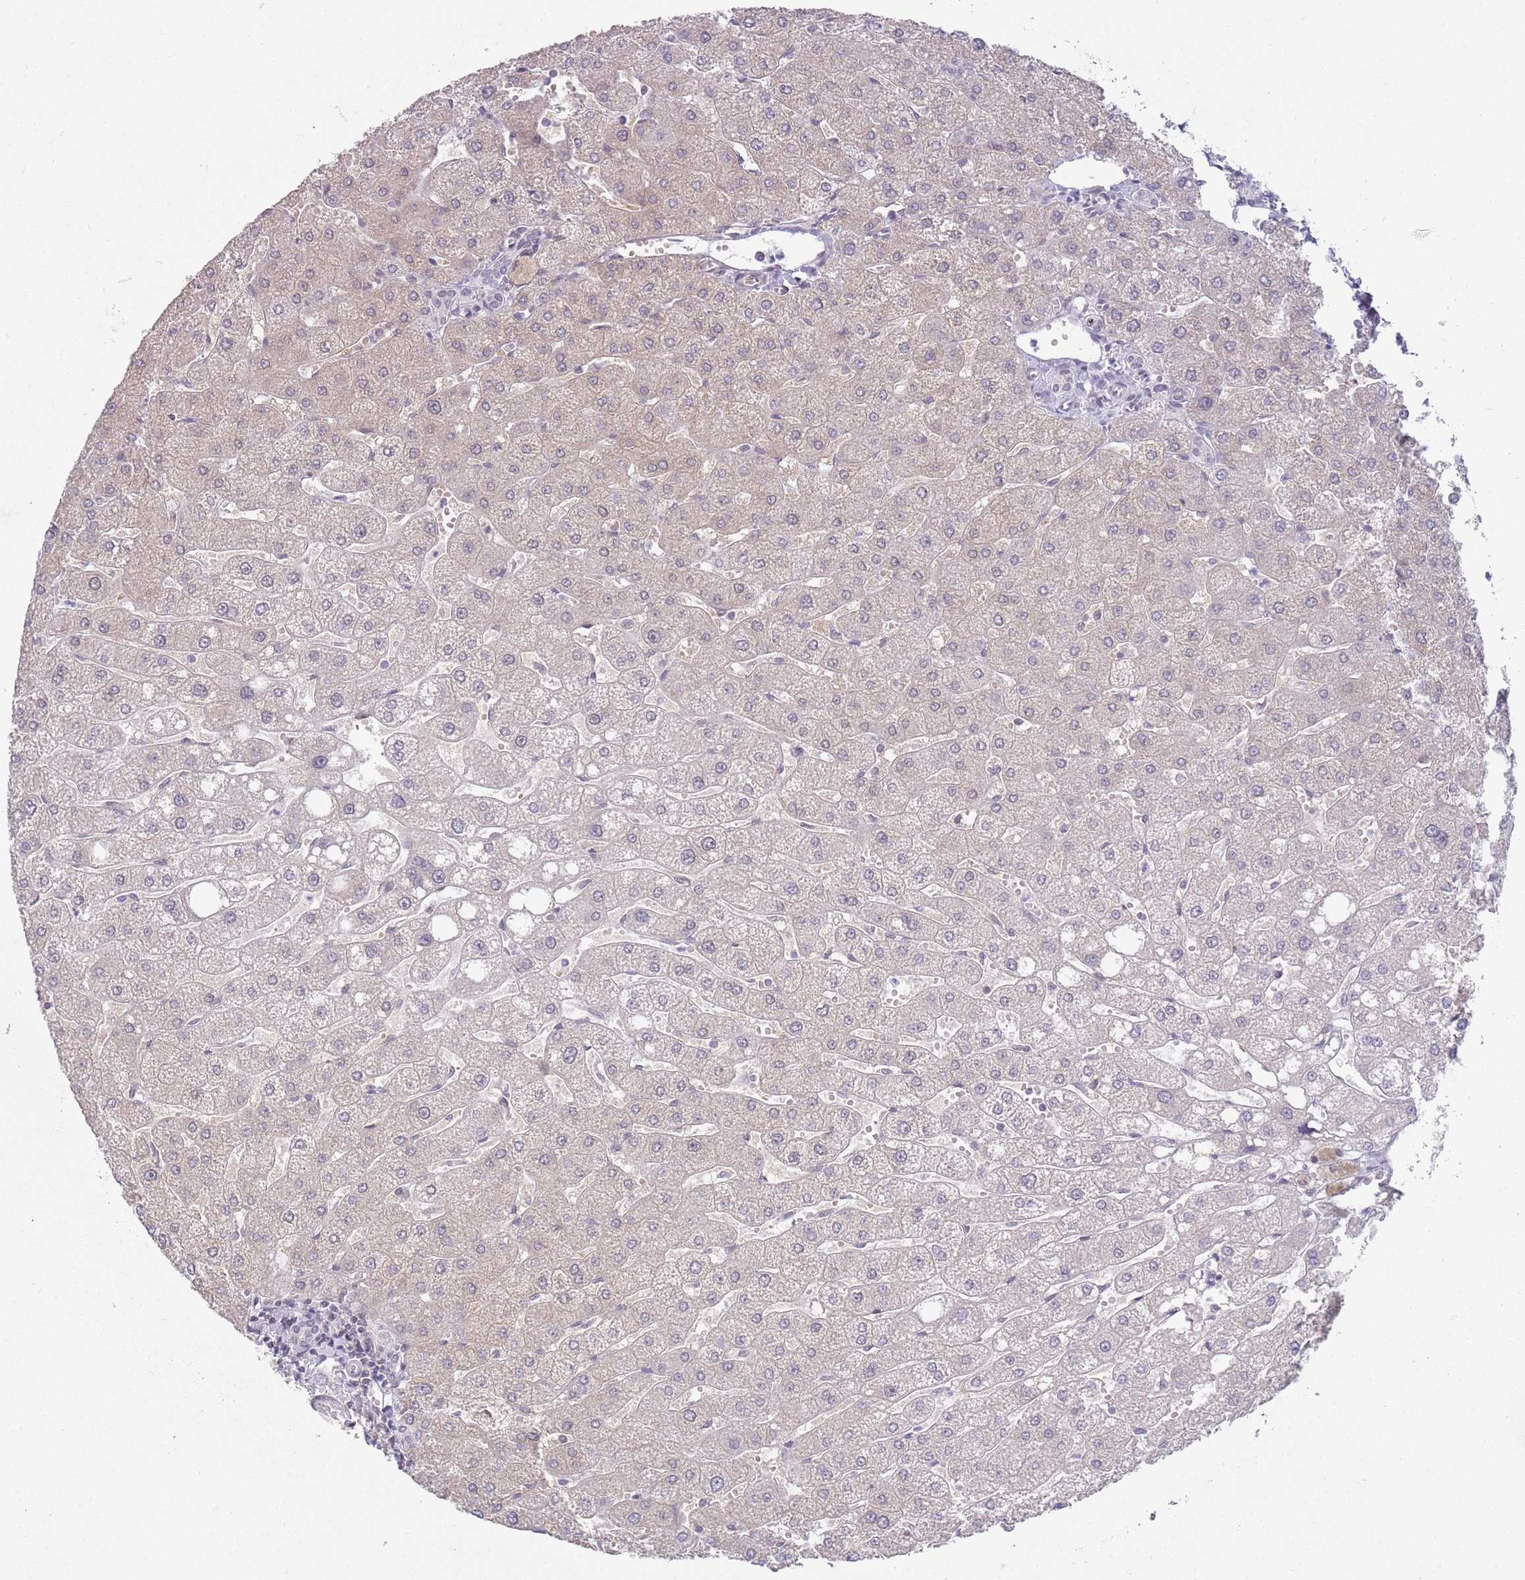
{"staining": {"intensity": "negative", "quantity": "none", "location": "none"}, "tissue": "liver", "cell_type": "Cholangiocytes", "image_type": "normal", "snomed": [{"axis": "morphology", "description": "Normal tissue, NOS"}, {"axis": "topography", "description": "Liver"}], "caption": "A photomicrograph of human liver is negative for staining in cholangiocytes. The staining is performed using DAB (3,3'-diaminobenzidine) brown chromogen with nuclei counter-stained in using hematoxylin.", "gene": "ZNF574", "patient": {"sex": "male", "age": 67}}